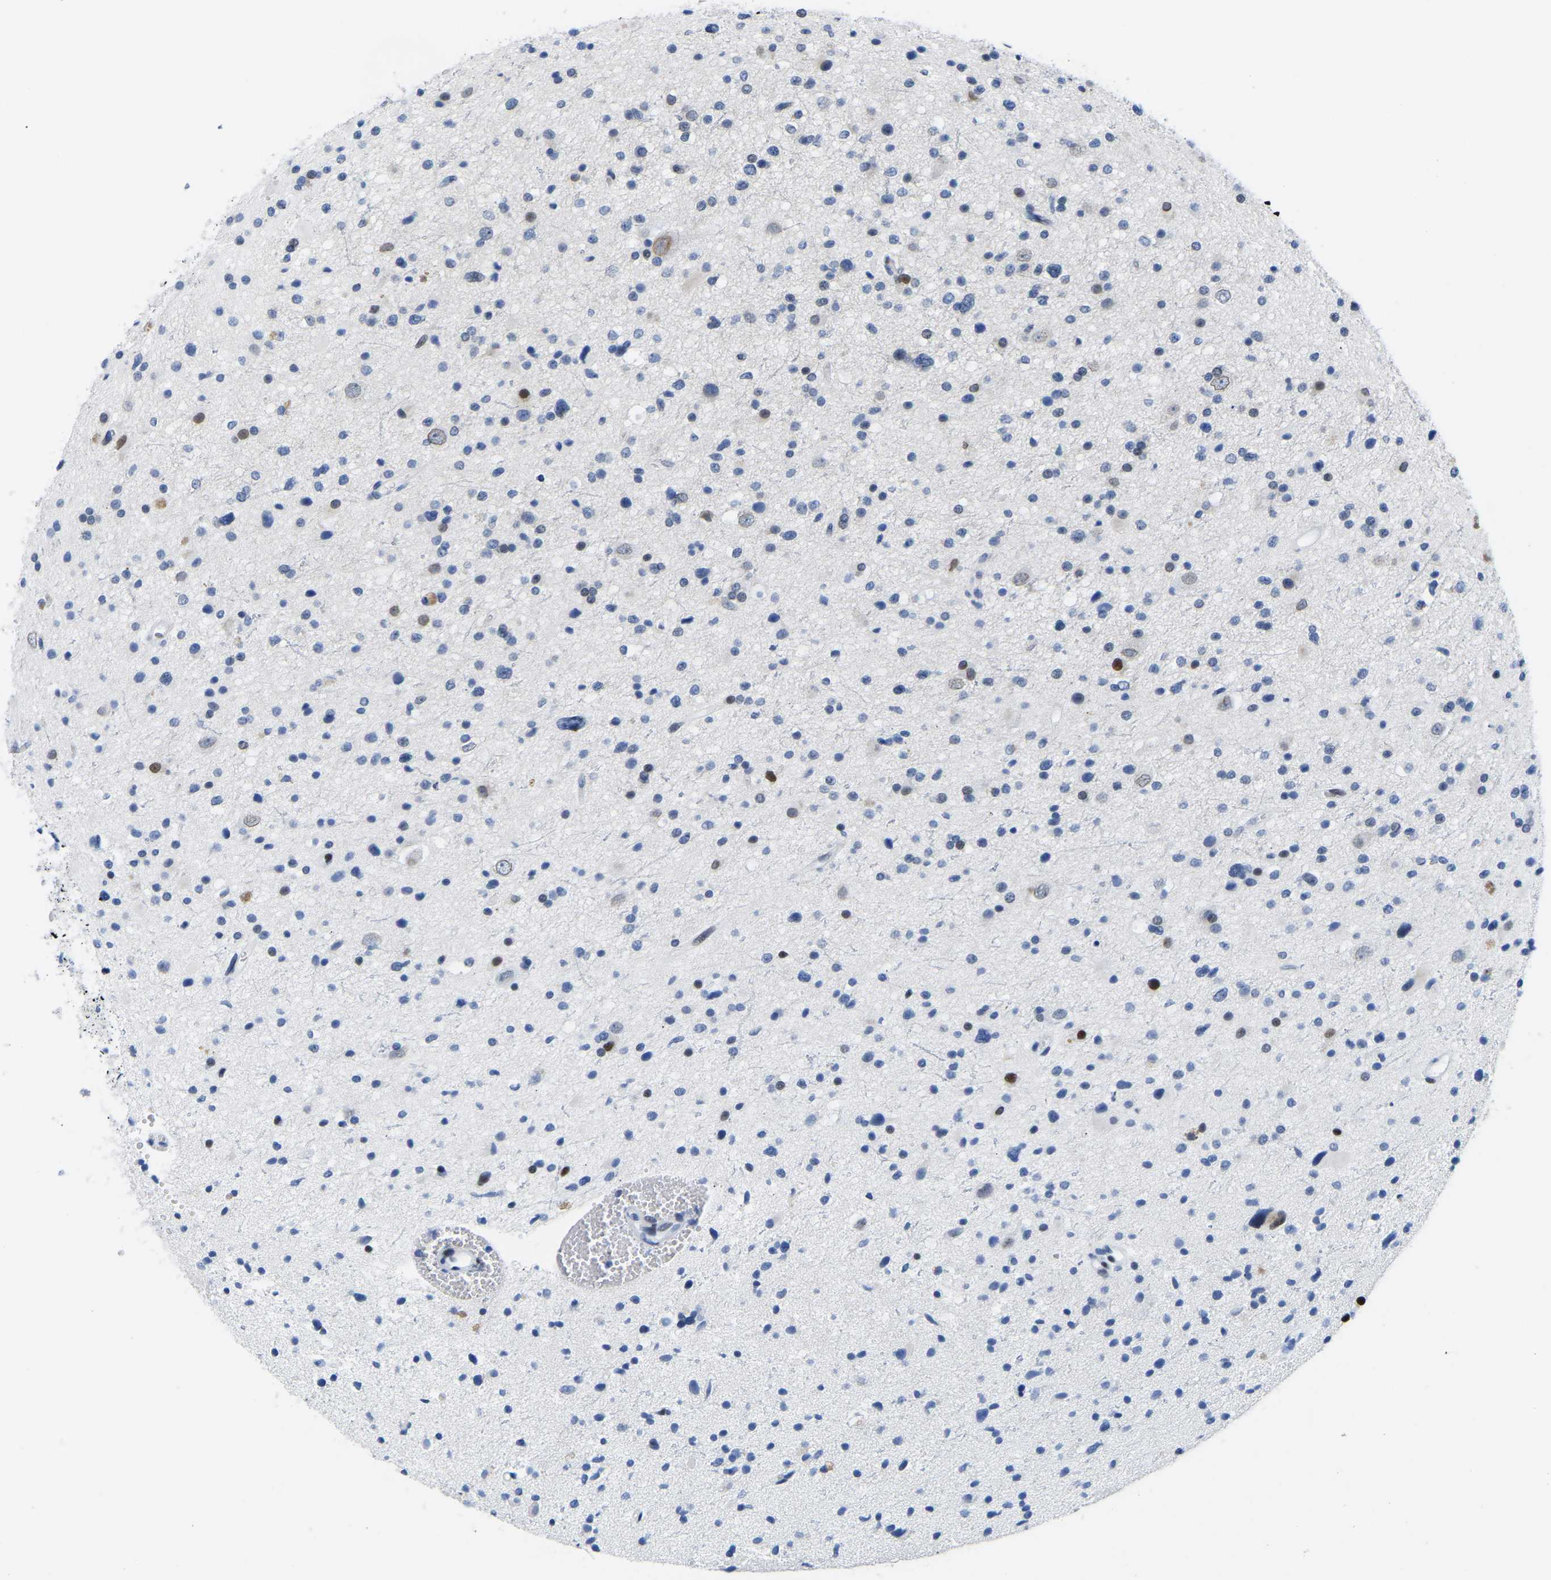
{"staining": {"intensity": "moderate", "quantity": "<25%", "location": "nuclear"}, "tissue": "glioma", "cell_type": "Tumor cells", "image_type": "cancer", "snomed": [{"axis": "morphology", "description": "Glioma, malignant, High grade"}, {"axis": "topography", "description": "Brain"}], "caption": "Immunohistochemical staining of glioma displays low levels of moderate nuclear protein staining in approximately <25% of tumor cells. The staining was performed using DAB to visualize the protein expression in brown, while the nuclei were stained in blue with hematoxylin (Magnification: 20x).", "gene": "UPK3A", "patient": {"sex": "male", "age": 33}}